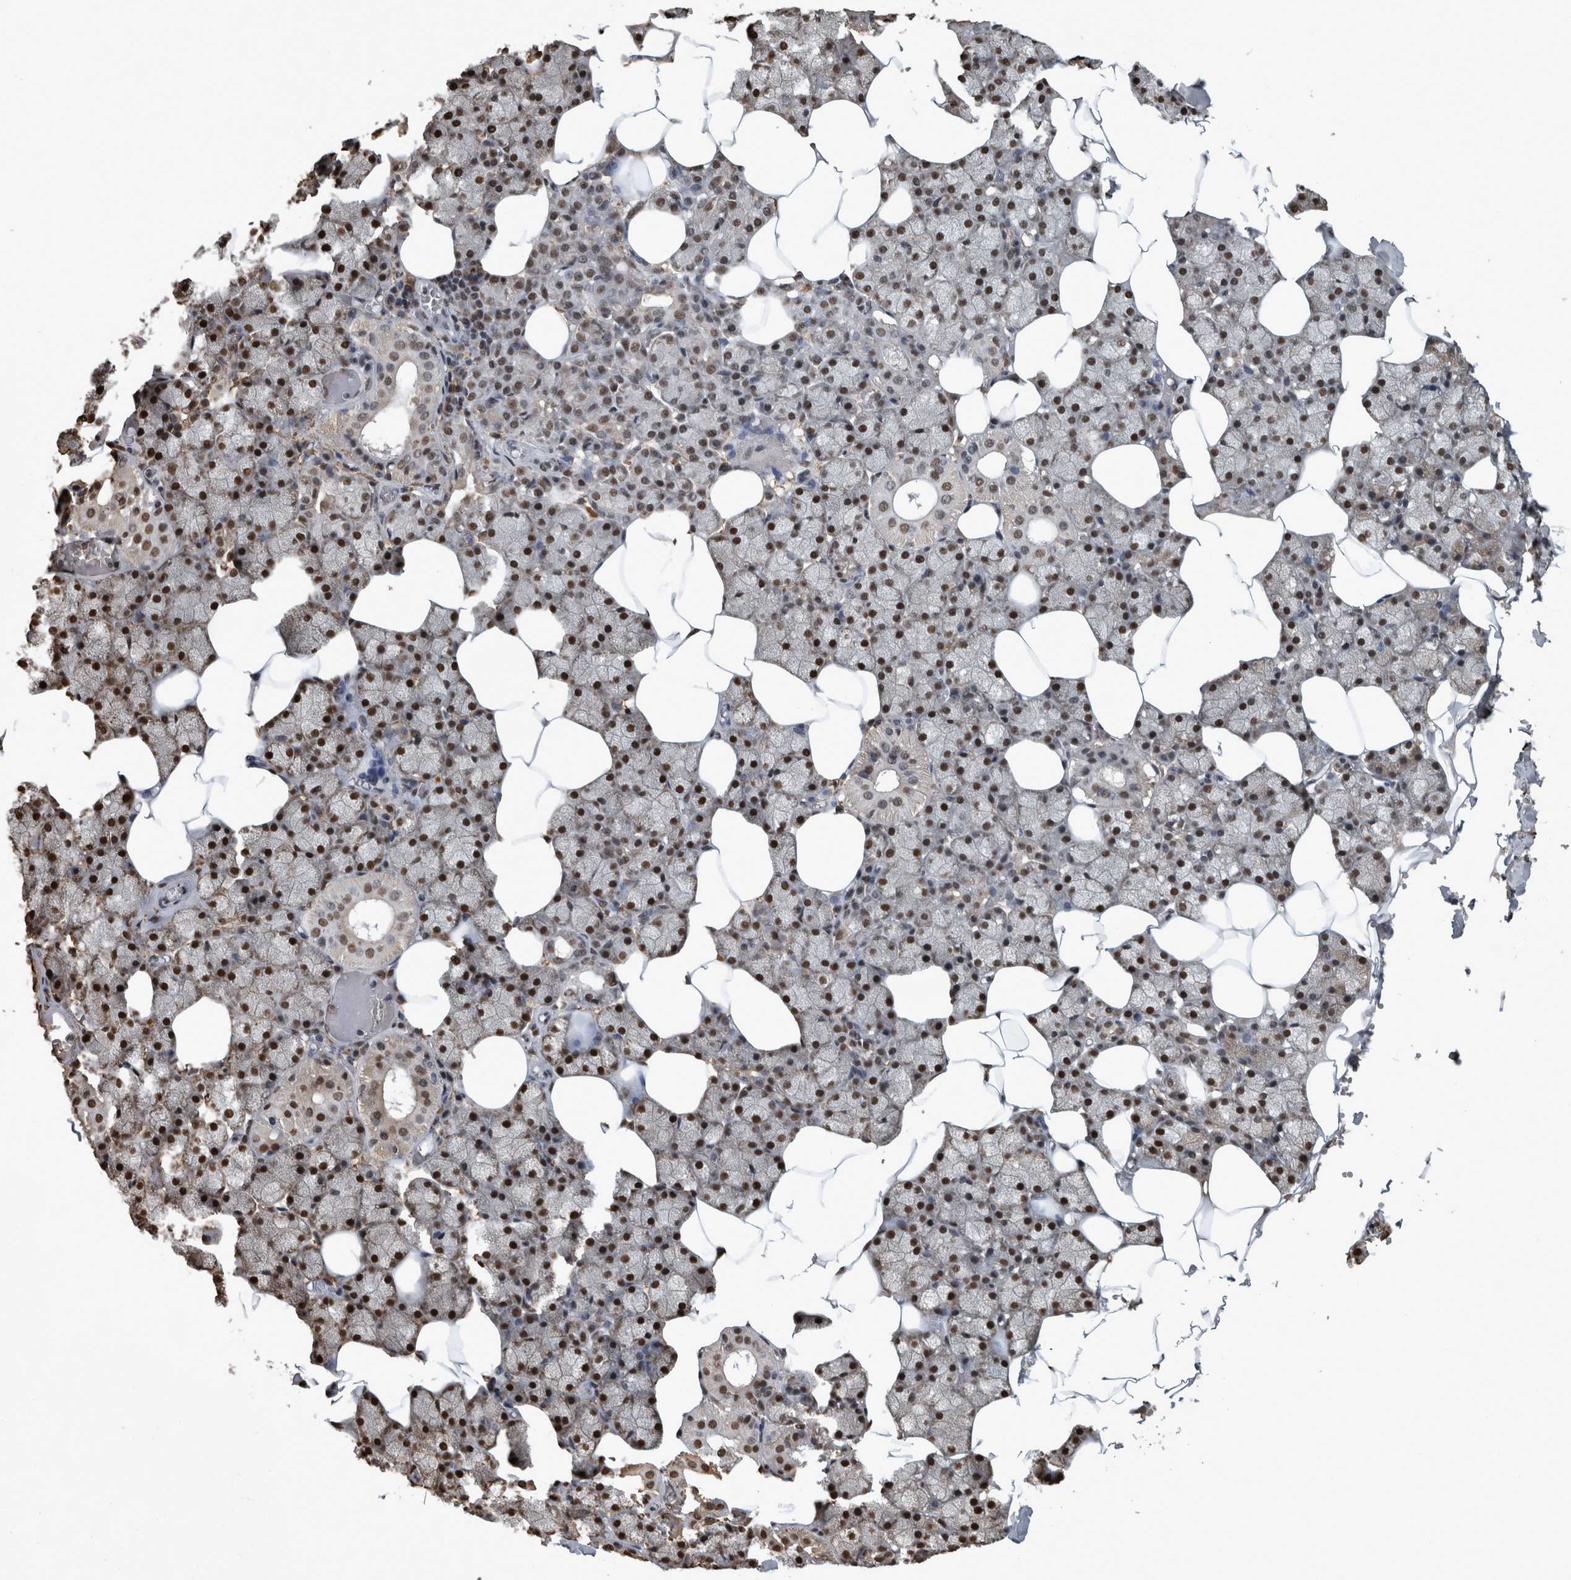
{"staining": {"intensity": "strong", "quantity": ">75%", "location": "cytoplasmic/membranous,nuclear"}, "tissue": "salivary gland", "cell_type": "Glandular cells", "image_type": "normal", "snomed": [{"axis": "morphology", "description": "Normal tissue, NOS"}, {"axis": "topography", "description": "Salivary gland"}], "caption": "Immunohistochemistry histopathology image of benign salivary gland: human salivary gland stained using immunohistochemistry (IHC) displays high levels of strong protein expression localized specifically in the cytoplasmic/membranous,nuclear of glandular cells, appearing as a cytoplasmic/membranous,nuclear brown color.", "gene": "TGS1", "patient": {"sex": "male", "age": 62}}